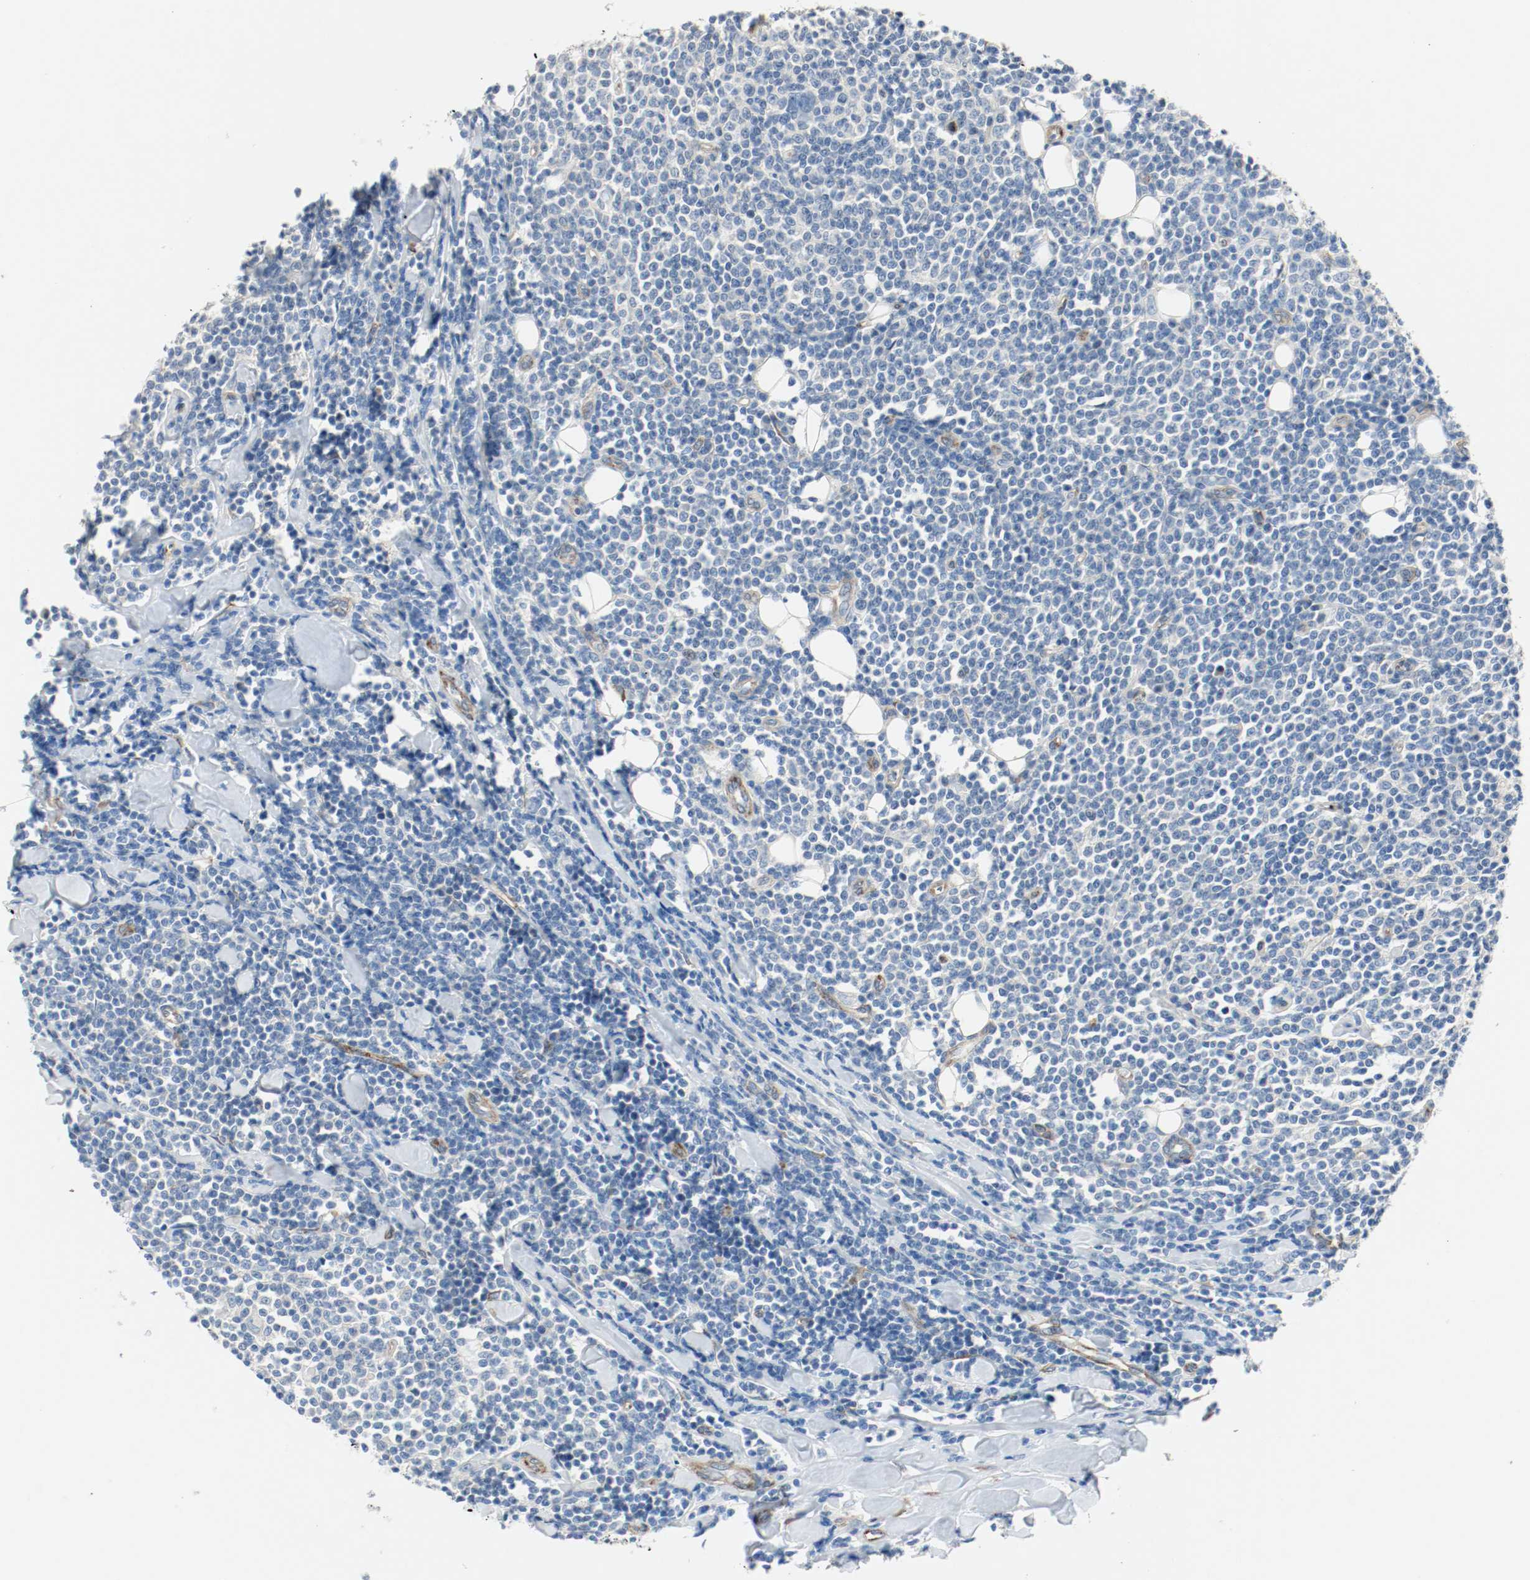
{"staining": {"intensity": "negative", "quantity": "none", "location": "none"}, "tissue": "lymphoma", "cell_type": "Tumor cells", "image_type": "cancer", "snomed": [{"axis": "morphology", "description": "Malignant lymphoma, non-Hodgkin's type, Low grade"}, {"axis": "topography", "description": "Soft tissue"}], "caption": "Tumor cells are negative for protein expression in human low-grade malignant lymphoma, non-Hodgkin's type.", "gene": "LAMB1", "patient": {"sex": "male", "age": 92}}